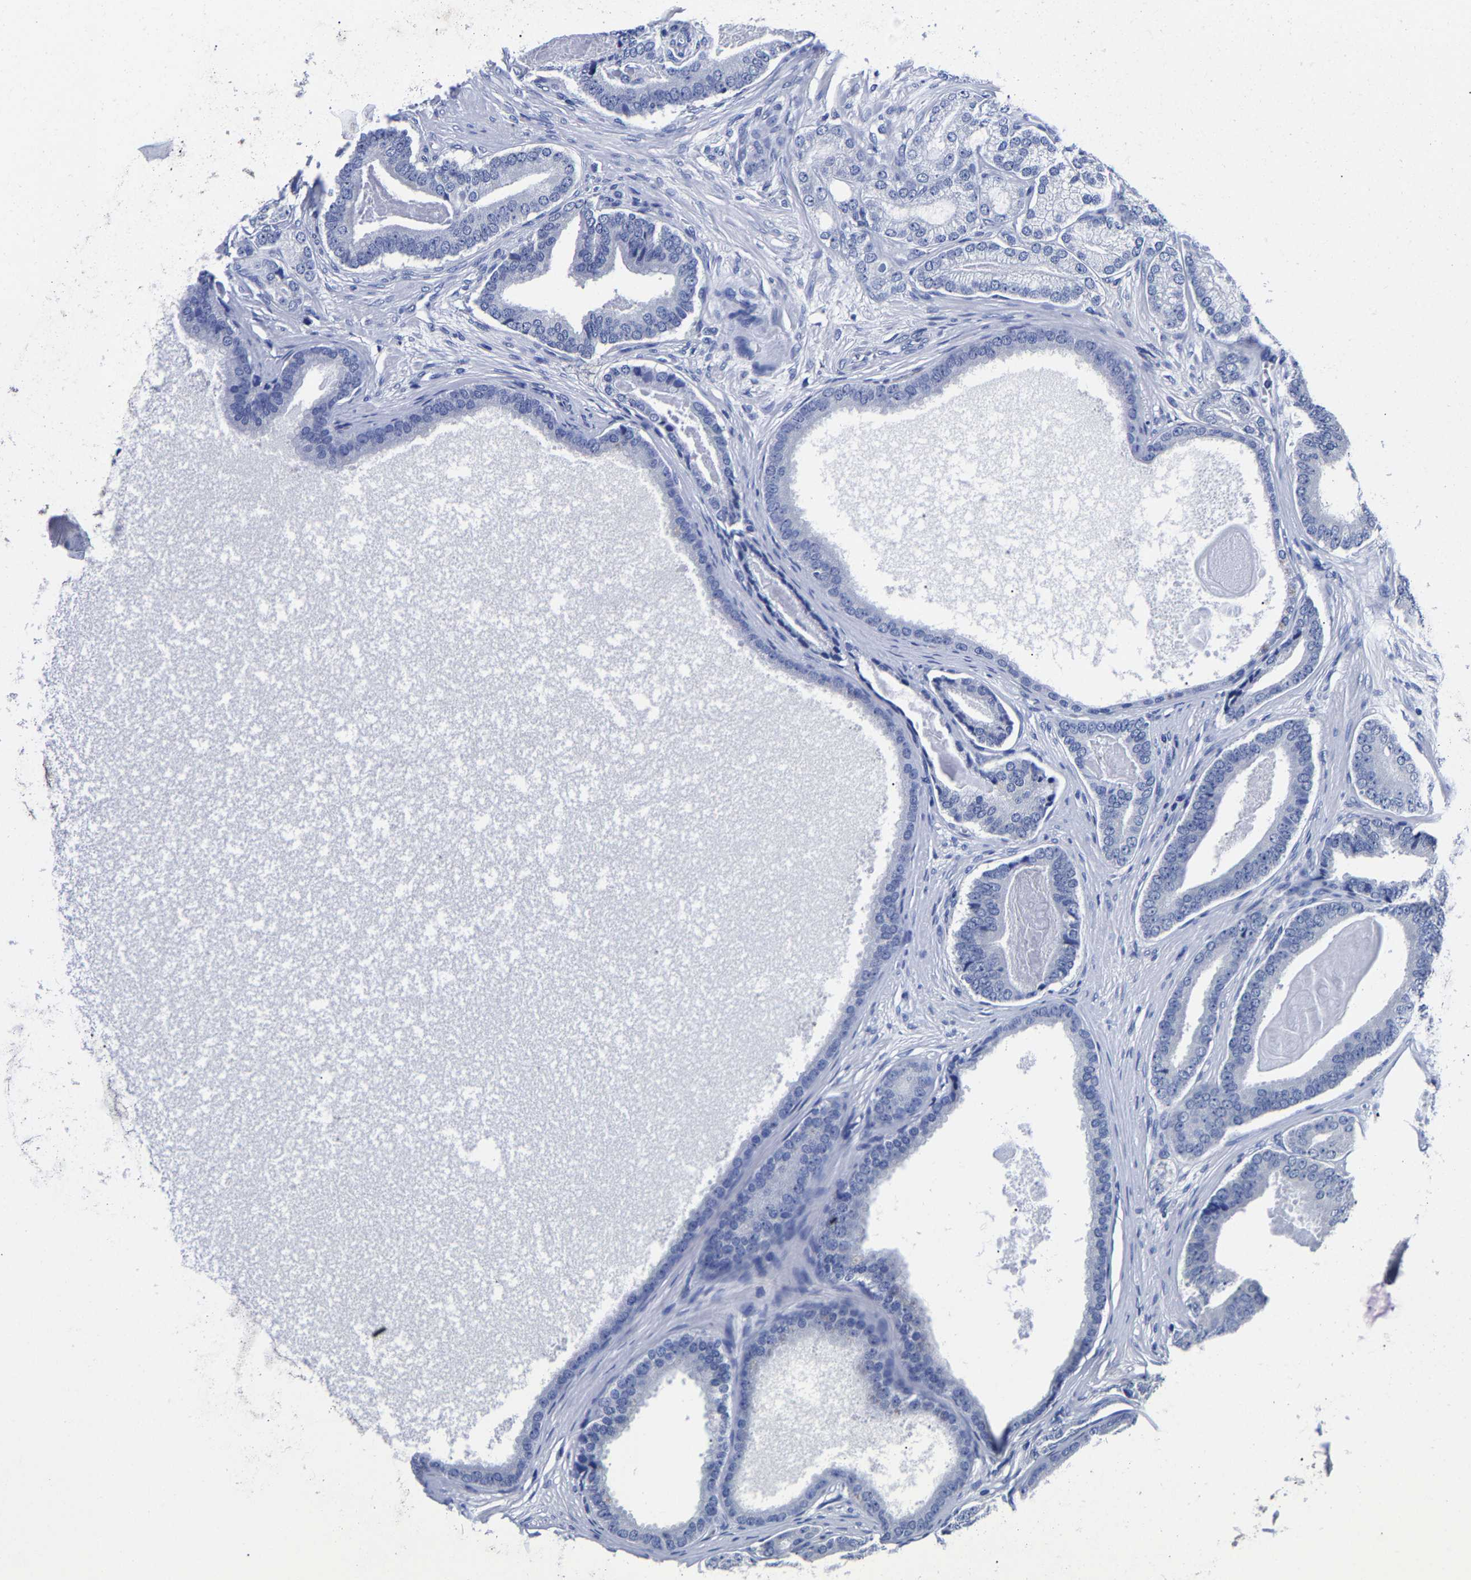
{"staining": {"intensity": "negative", "quantity": "none", "location": "none"}, "tissue": "prostate cancer", "cell_type": "Tumor cells", "image_type": "cancer", "snomed": [{"axis": "morphology", "description": "Adenocarcinoma, High grade"}, {"axis": "topography", "description": "Prostate"}], "caption": "The histopathology image reveals no significant staining in tumor cells of prostate cancer. Brightfield microscopy of IHC stained with DAB (brown) and hematoxylin (blue), captured at high magnification.", "gene": "CPA2", "patient": {"sex": "male", "age": 60}}